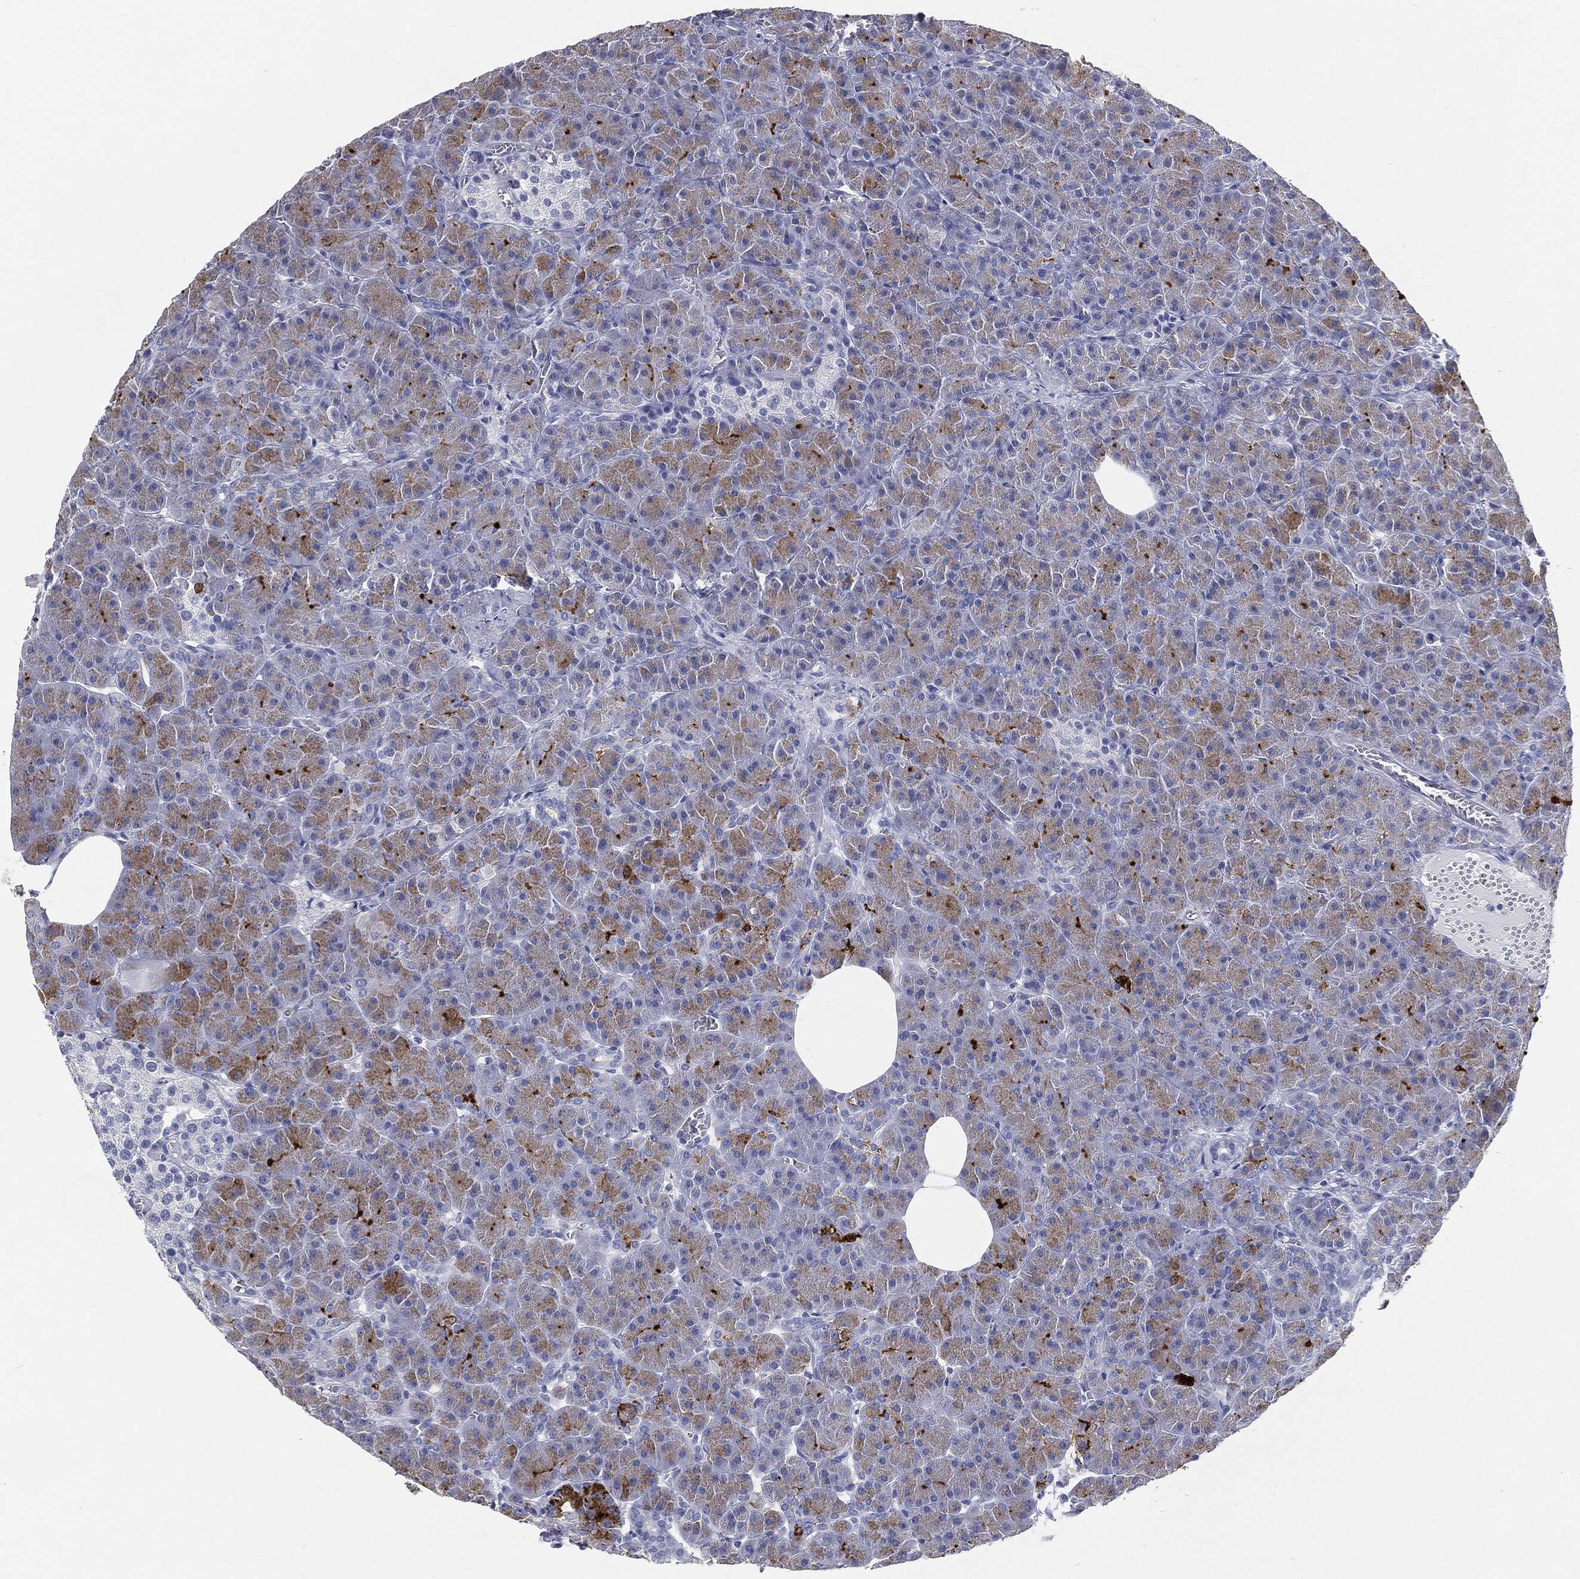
{"staining": {"intensity": "strong", "quantity": "<25%", "location": "cytoplasmic/membranous"}, "tissue": "pancreas", "cell_type": "Exocrine glandular cells", "image_type": "normal", "snomed": [{"axis": "morphology", "description": "Normal tissue, NOS"}, {"axis": "topography", "description": "Pancreas"}], "caption": "The immunohistochemical stain labels strong cytoplasmic/membranous positivity in exocrine glandular cells of benign pancreas.", "gene": "CUZD1", "patient": {"sex": "male", "age": 61}}